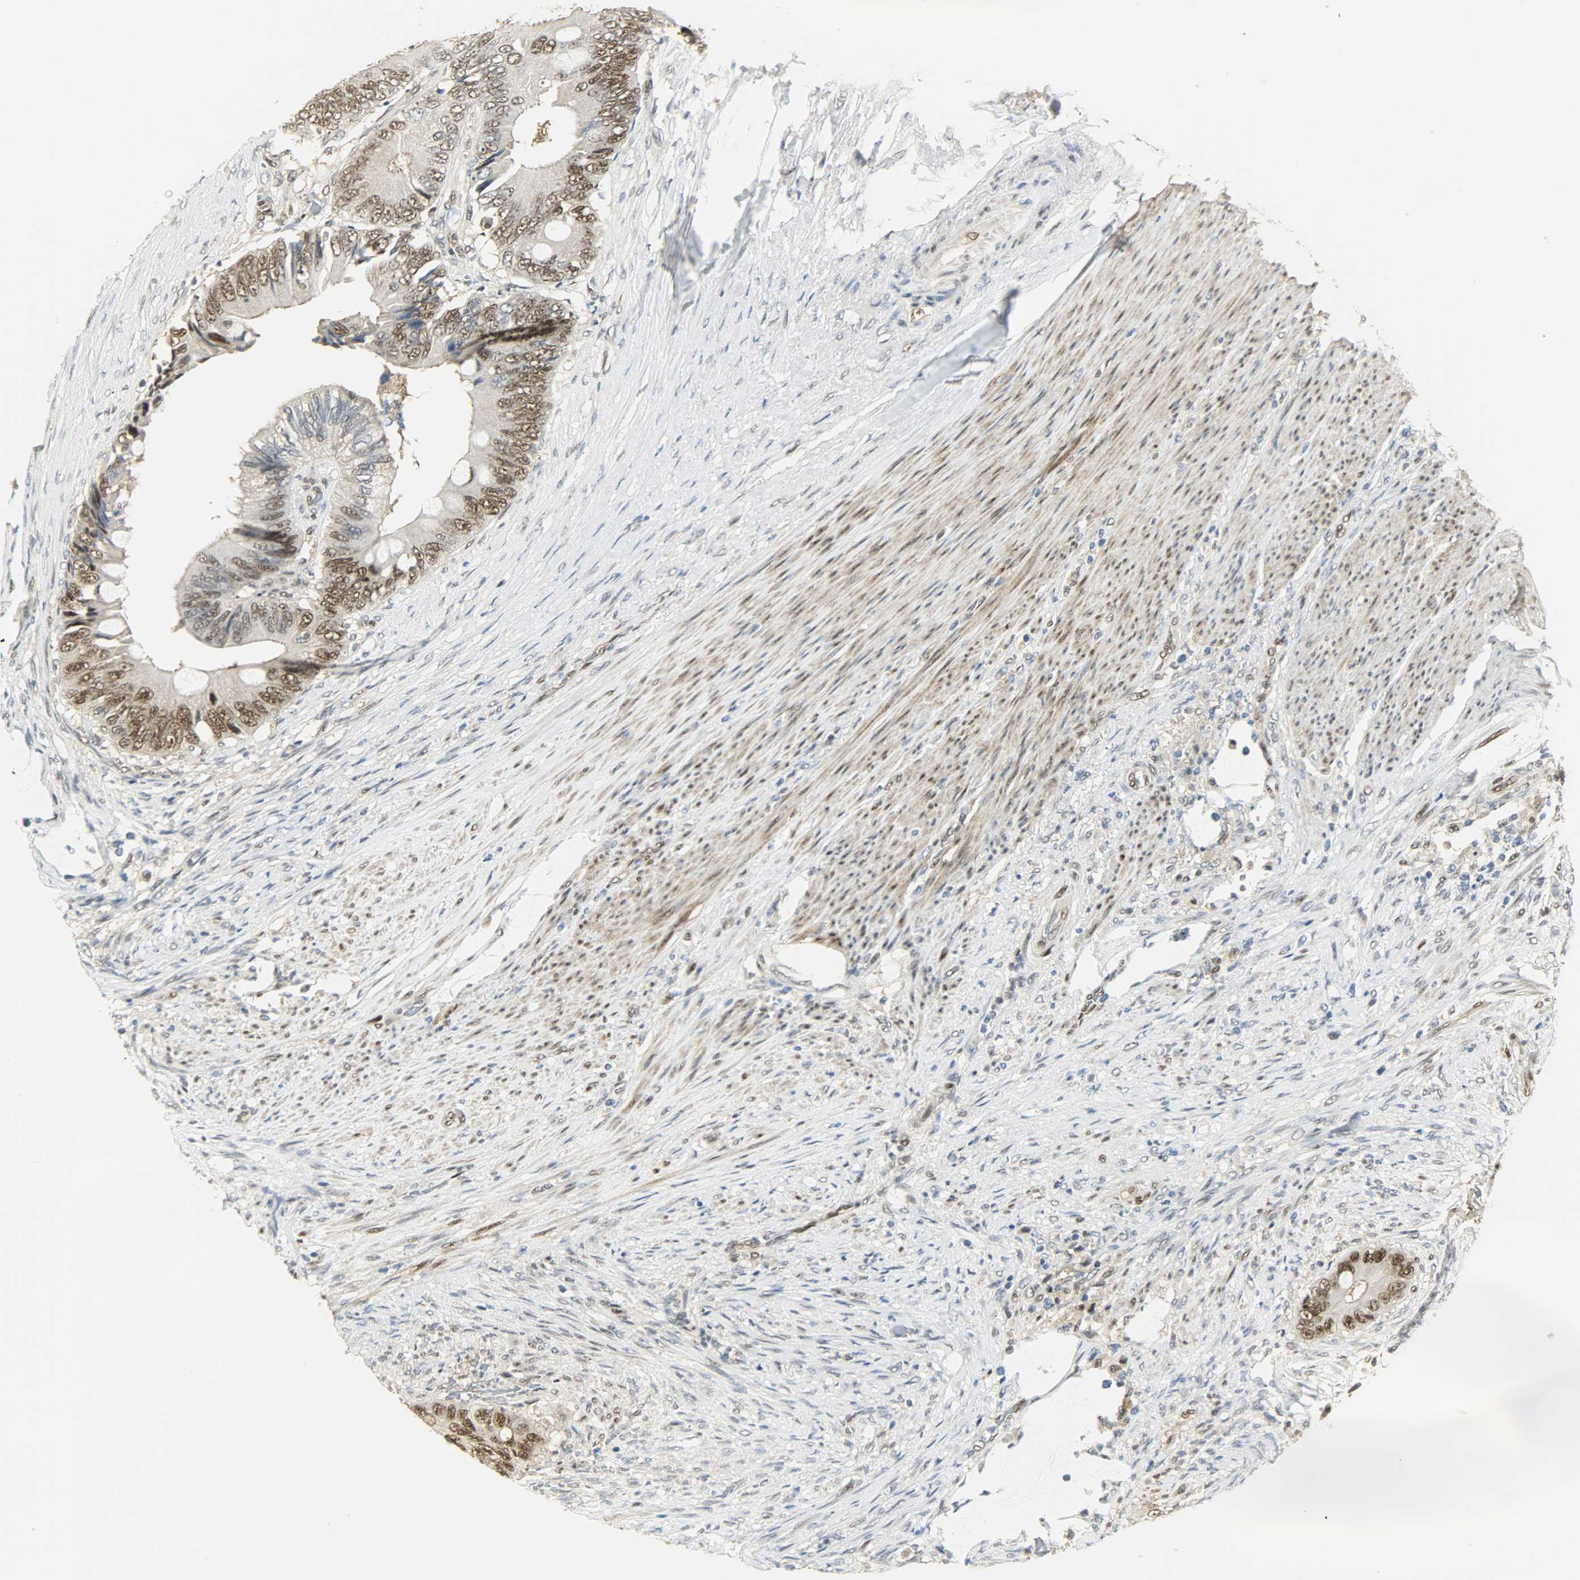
{"staining": {"intensity": "strong", "quantity": ">75%", "location": "nuclear"}, "tissue": "colorectal cancer", "cell_type": "Tumor cells", "image_type": "cancer", "snomed": [{"axis": "morphology", "description": "Adenocarcinoma, NOS"}, {"axis": "topography", "description": "Rectum"}], "caption": "Immunohistochemical staining of adenocarcinoma (colorectal) shows strong nuclear protein positivity in about >75% of tumor cells. Immunohistochemistry stains the protein in brown and the nuclei are stained blue.", "gene": "NPEPL1", "patient": {"sex": "female", "age": 77}}